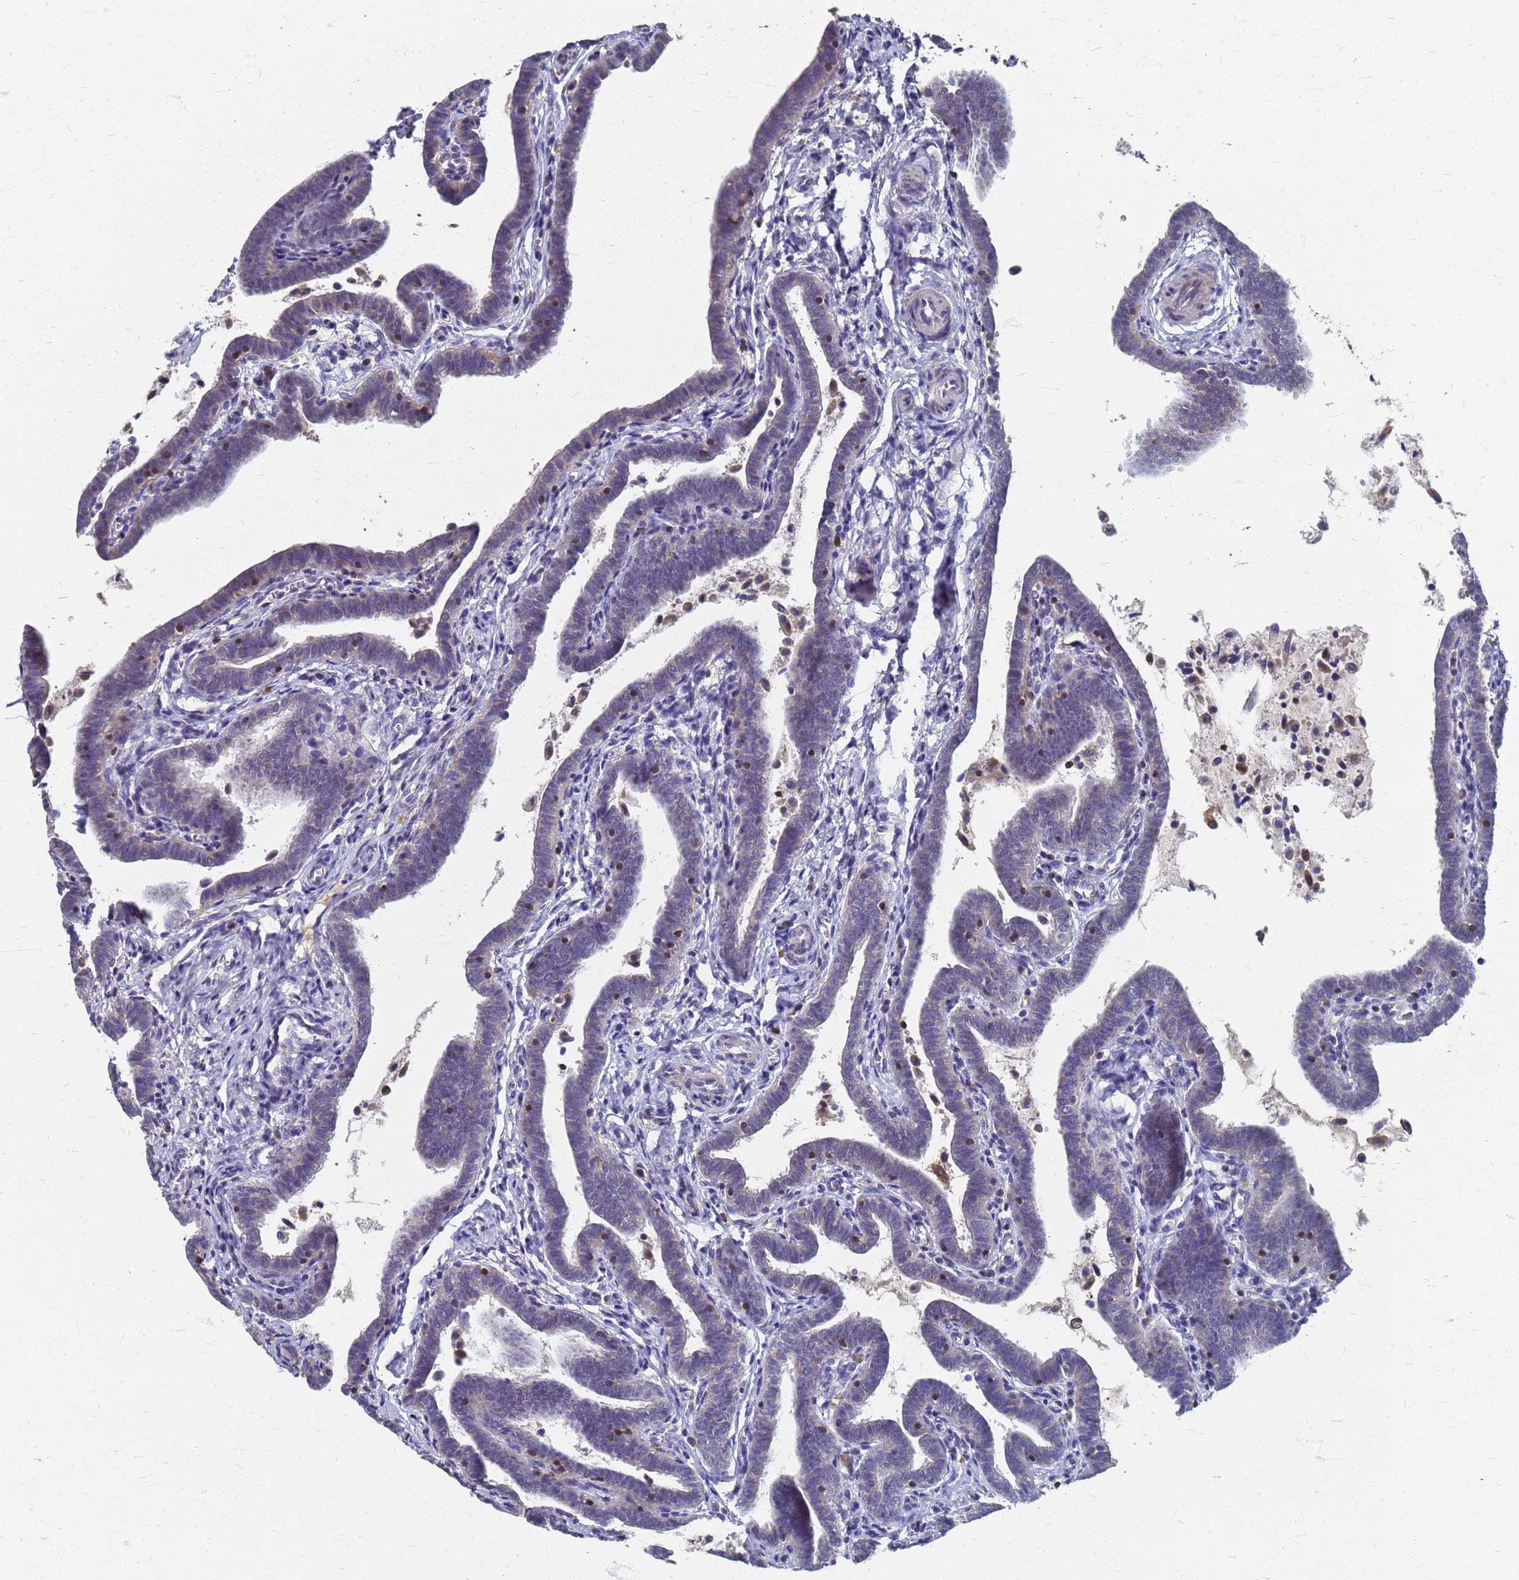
{"staining": {"intensity": "weak", "quantity": "<25%", "location": "cytoplasmic/membranous"}, "tissue": "fallopian tube", "cell_type": "Glandular cells", "image_type": "normal", "snomed": [{"axis": "morphology", "description": "Normal tissue, NOS"}, {"axis": "topography", "description": "Fallopian tube"}], "caption": "An image of fallopian tube stained for a protein reveals no brown staining in glandular cells. (Immunohistochemistry (ihc), brightfield microscopy, high magnification).", "gene": "KRCC1", "patient": {"sex": "female", "age": 36}}